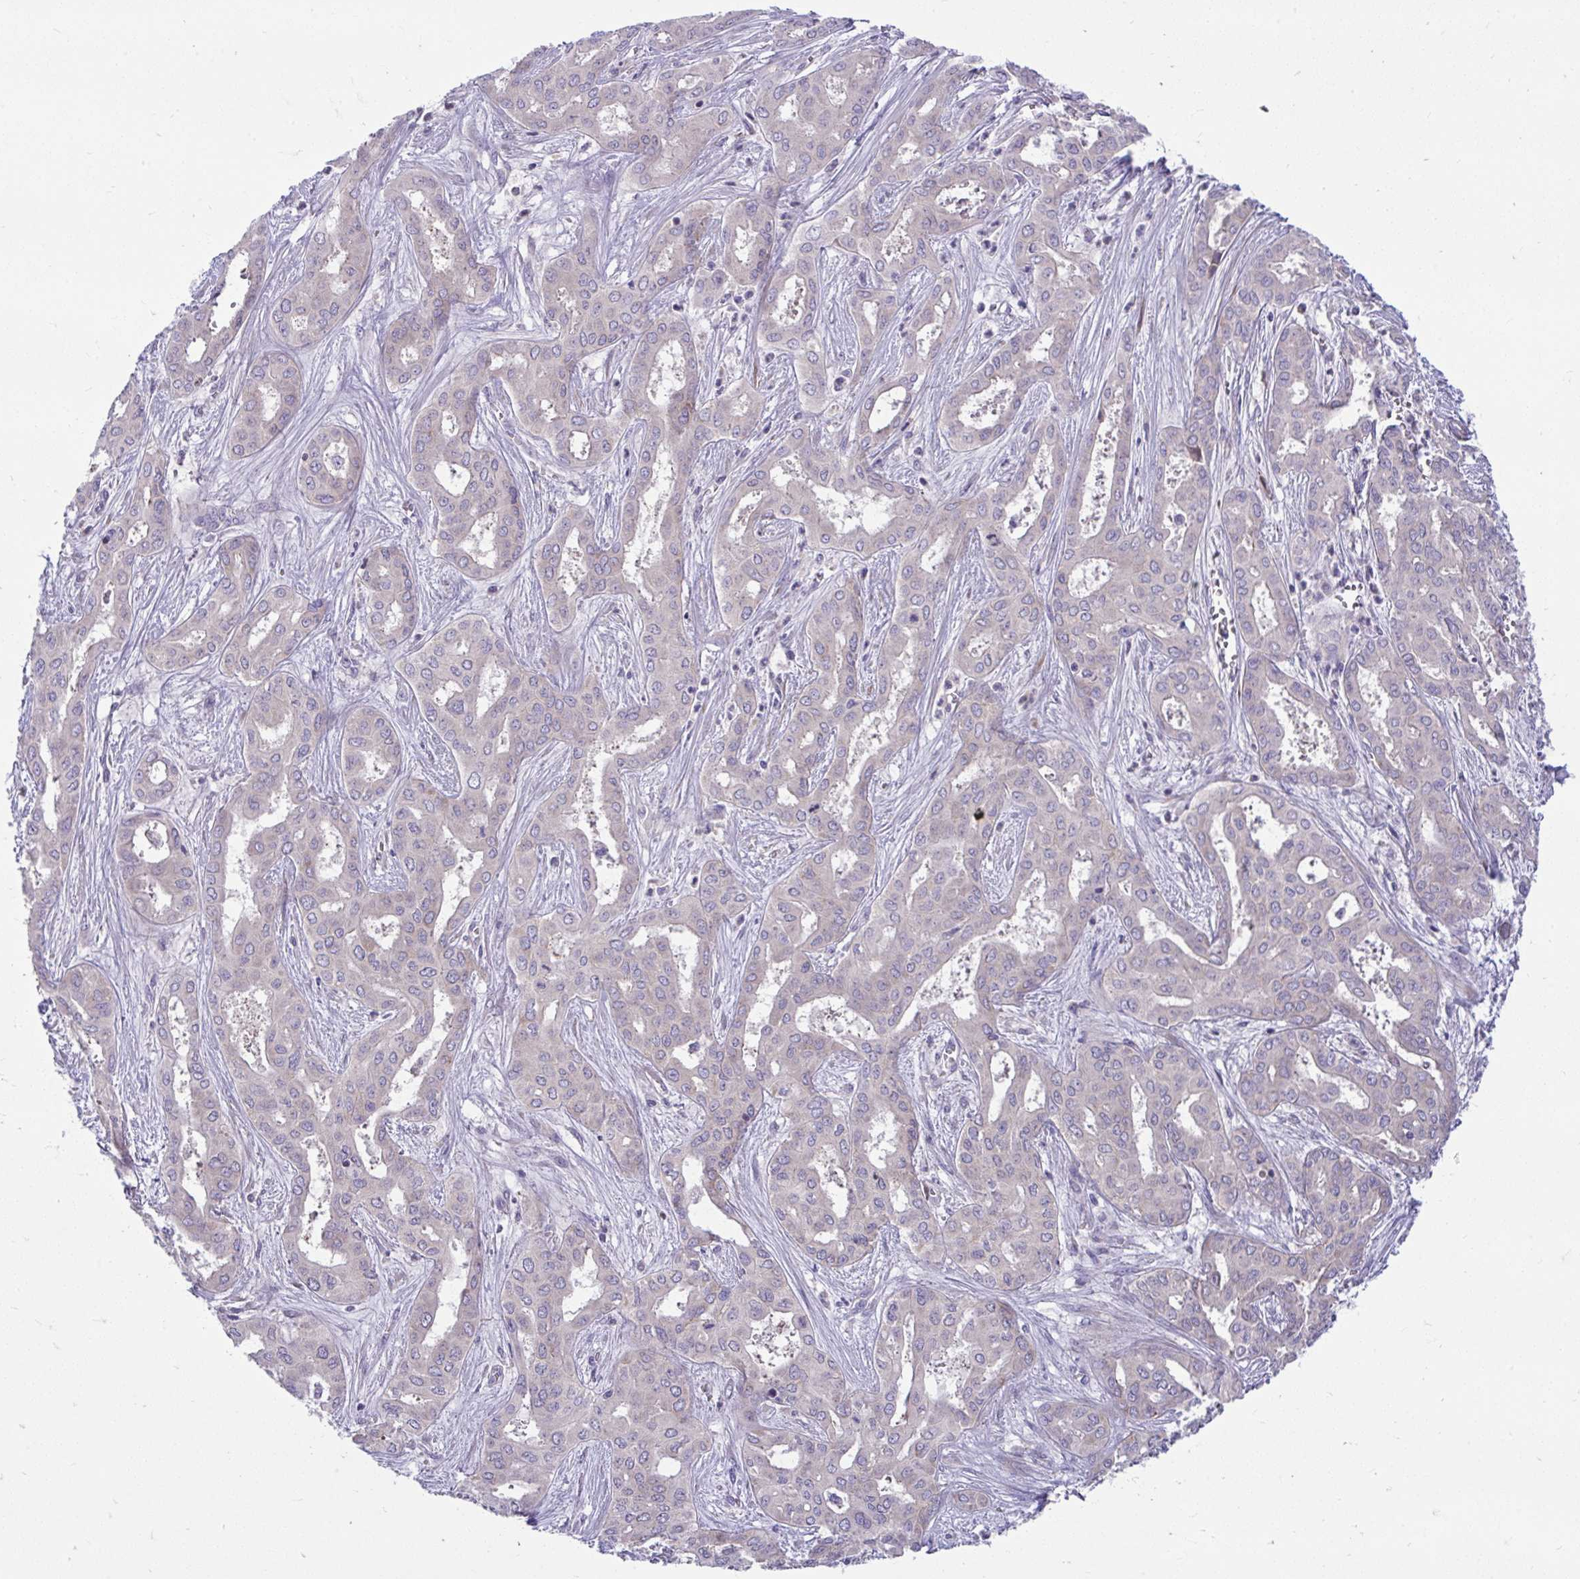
{"staining": {"intensity": "negative", "quantity": "none", "location": "none"}, "tissue": "liver cancer", "cell_type": "Tumor cells", "image_type": "cancer", "snomed": [{"axis": "morphology", "description": "Cholangiocarcinoma"}, {"axis": "topography", "description": "Liver"}], "caption": "High power microscopy image of an immunohistochemistry photomicrograph of liver cancer, revealing no significant expression in tumor cells.", "gene": "PIGZ", "patient": {"sex": "female", "age": 64}}